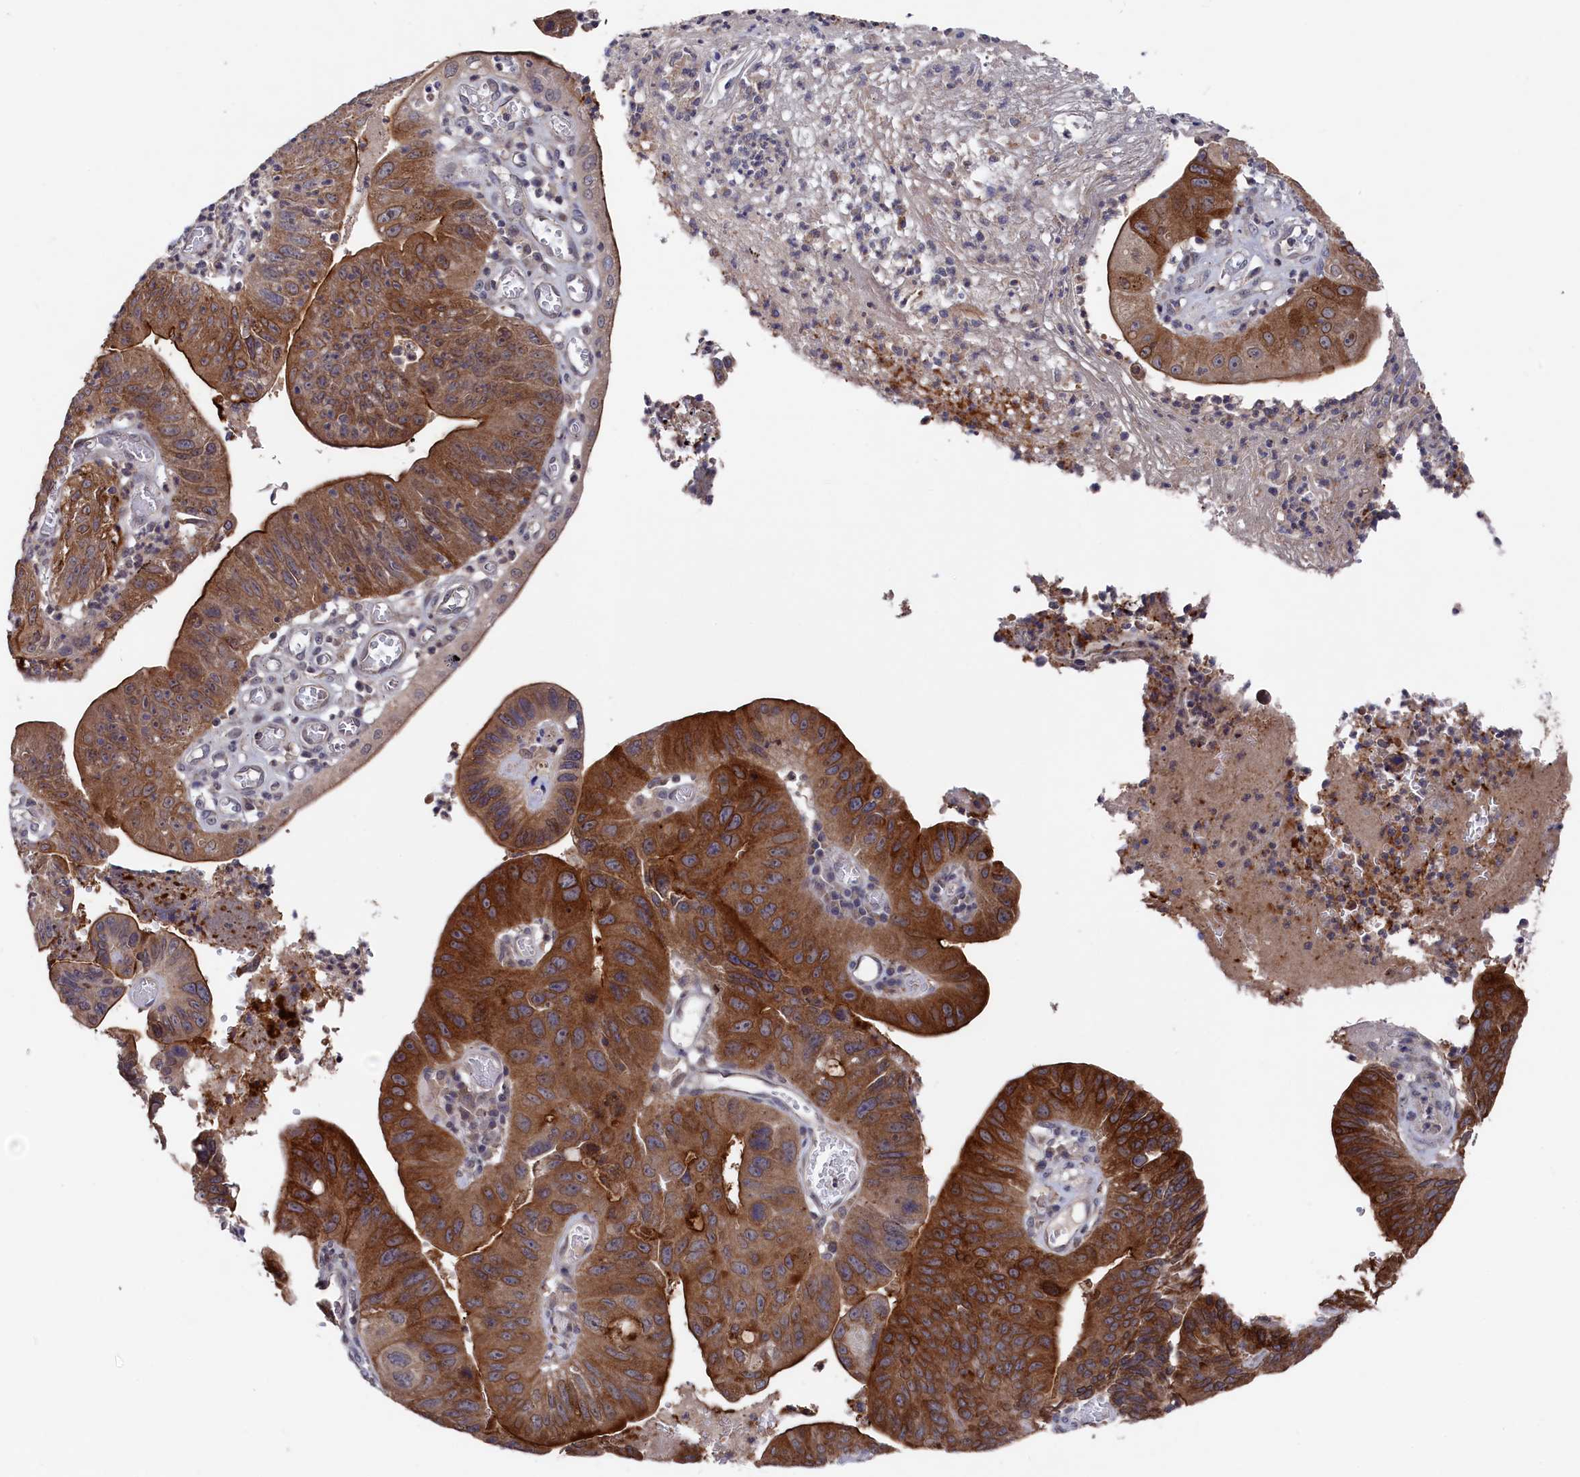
{"staining": {"intensity": "strong", "quantity": ">75%", "location": "cytoplasmic/membranous"}, "tissue": "stomach cancer", "cell_type": "Tumor cells", "image_type": "cancer", "snomed": [{"axis": "morphology", "description": "Adenocarcinoma, NOS"}, {"axis": "topography", "description": "Stomach"}], "caption": "The micrograph exhibits a brown stain indicating the presence of a protein in the cytoplasmic/membranous of tumor cells in stomach cancer.", "gene": "TMC5", "patient": {"sex": "male", "age": 59}}